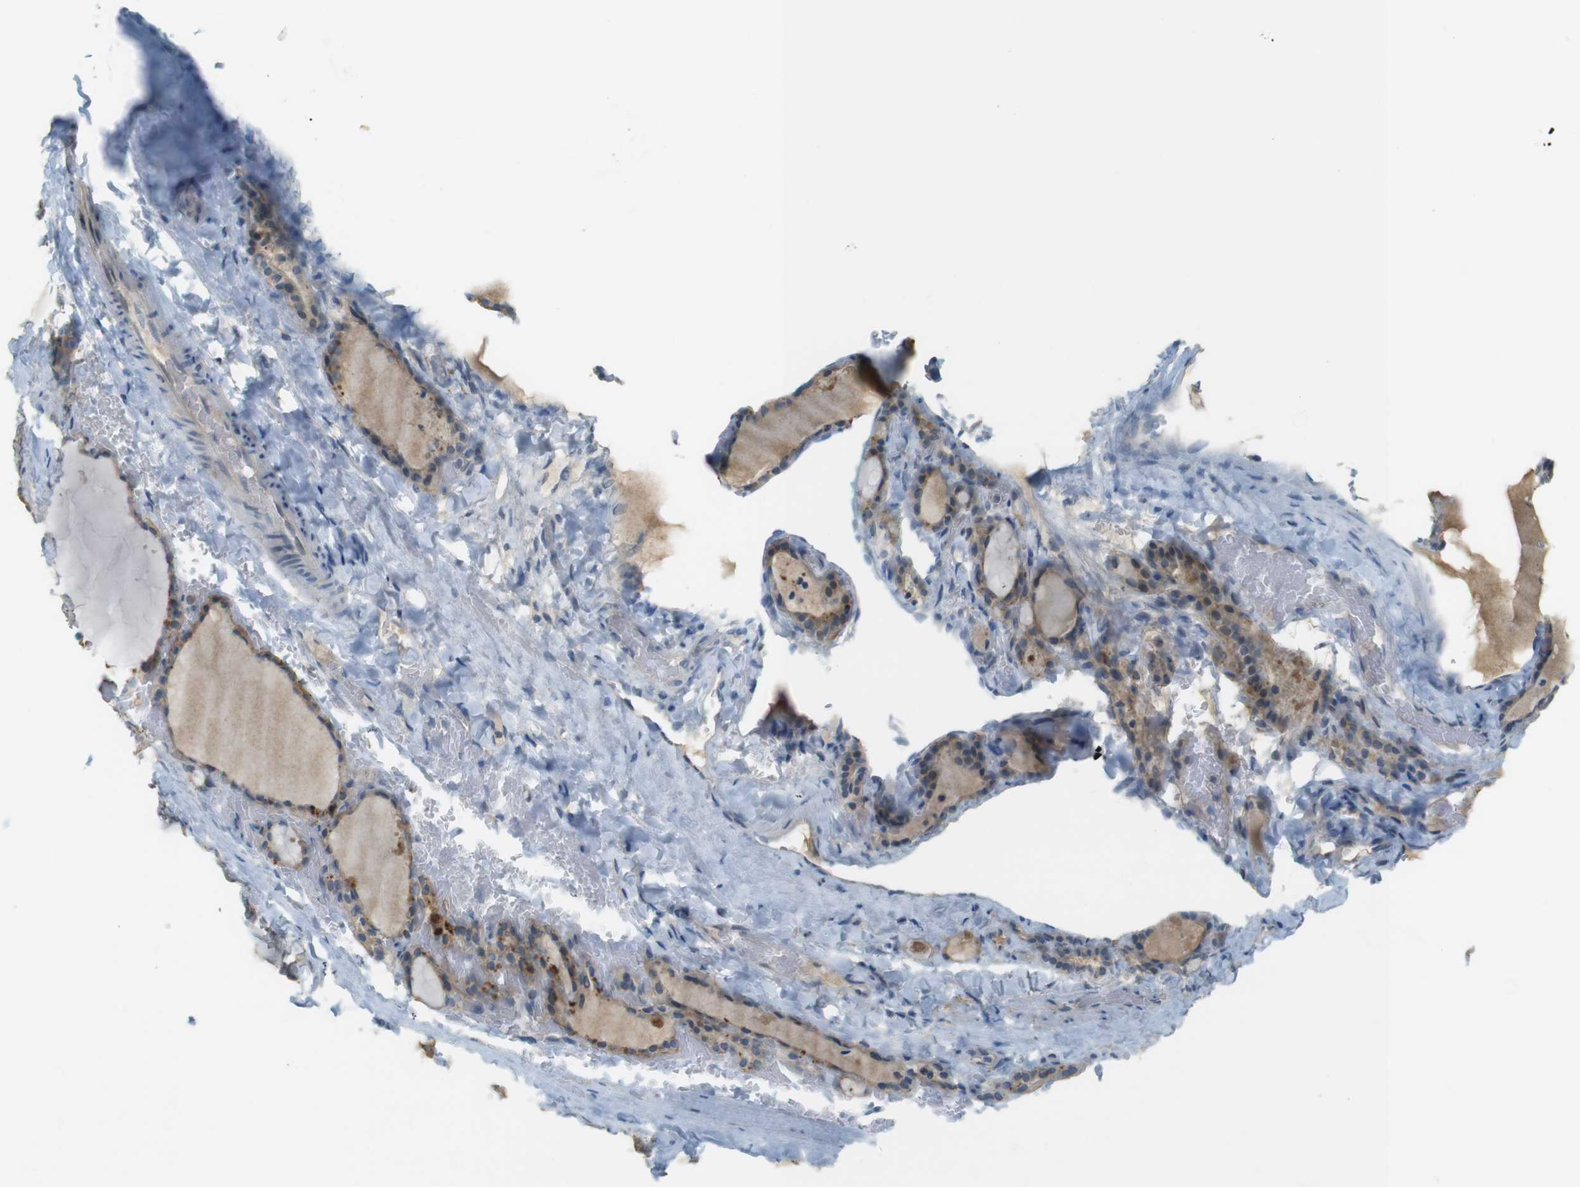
{"staining": {"intensity": "moderate", "quantity": ">75%", "location": "cytoplasmic/membranous"}, "tissue": "thyroid gland", "cell_type": "Glandular cells", "image_type": "normal", "snomed": [{"axis": "morphology", "description": "Normal tissue, NOS"}, {"axis": "topography", "description": "Thyroid gland"}], "caption": "A brown stain labels moderate cytoplasmic/membranous positivity of a protein in glandular cells of benign thyroid gland. Nuclei are stained in blue.", "gene": "UGT8", "patient": {"sex": "female", "age": 28}}